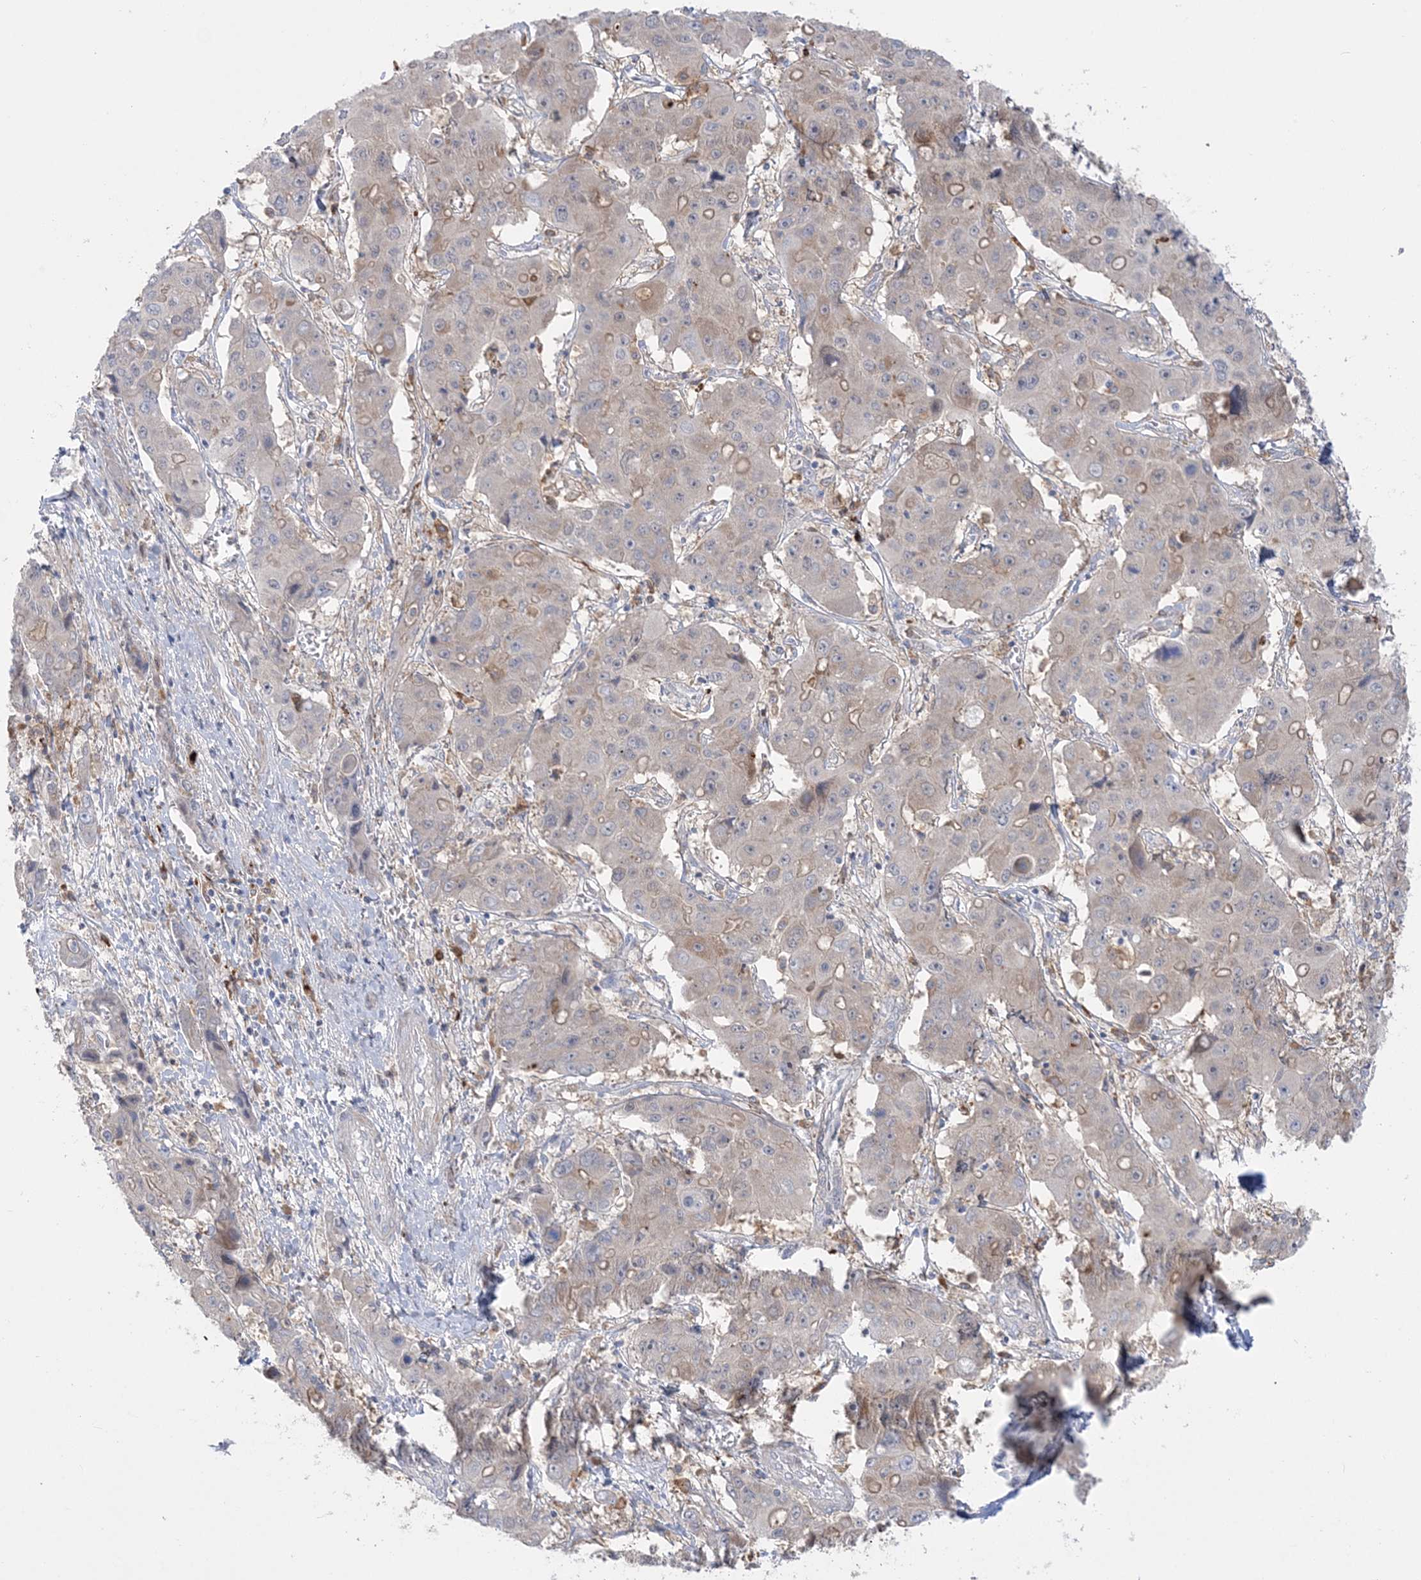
{"staining": {"intensity": "weak", "quantity": "<25%", "location": "cytoplasmic/membranous"}, "tissue": "liver cancer", "cell_type": "Tumor cells", "image_type": "cancer", "snomed": [{"axis": "morphology", "description": "Cholangiocarcinoma"}, {"axis": "topography", "description": "Liver"}], "caption": "Immunohistochemistry (IHC) micrograph of liver cholangiocarcinoma stained for a protein (brown), which demonstrates no positivity in tumor cells.", "gene": "HAAO", "patient": {"sex": "male", "age": 67}}